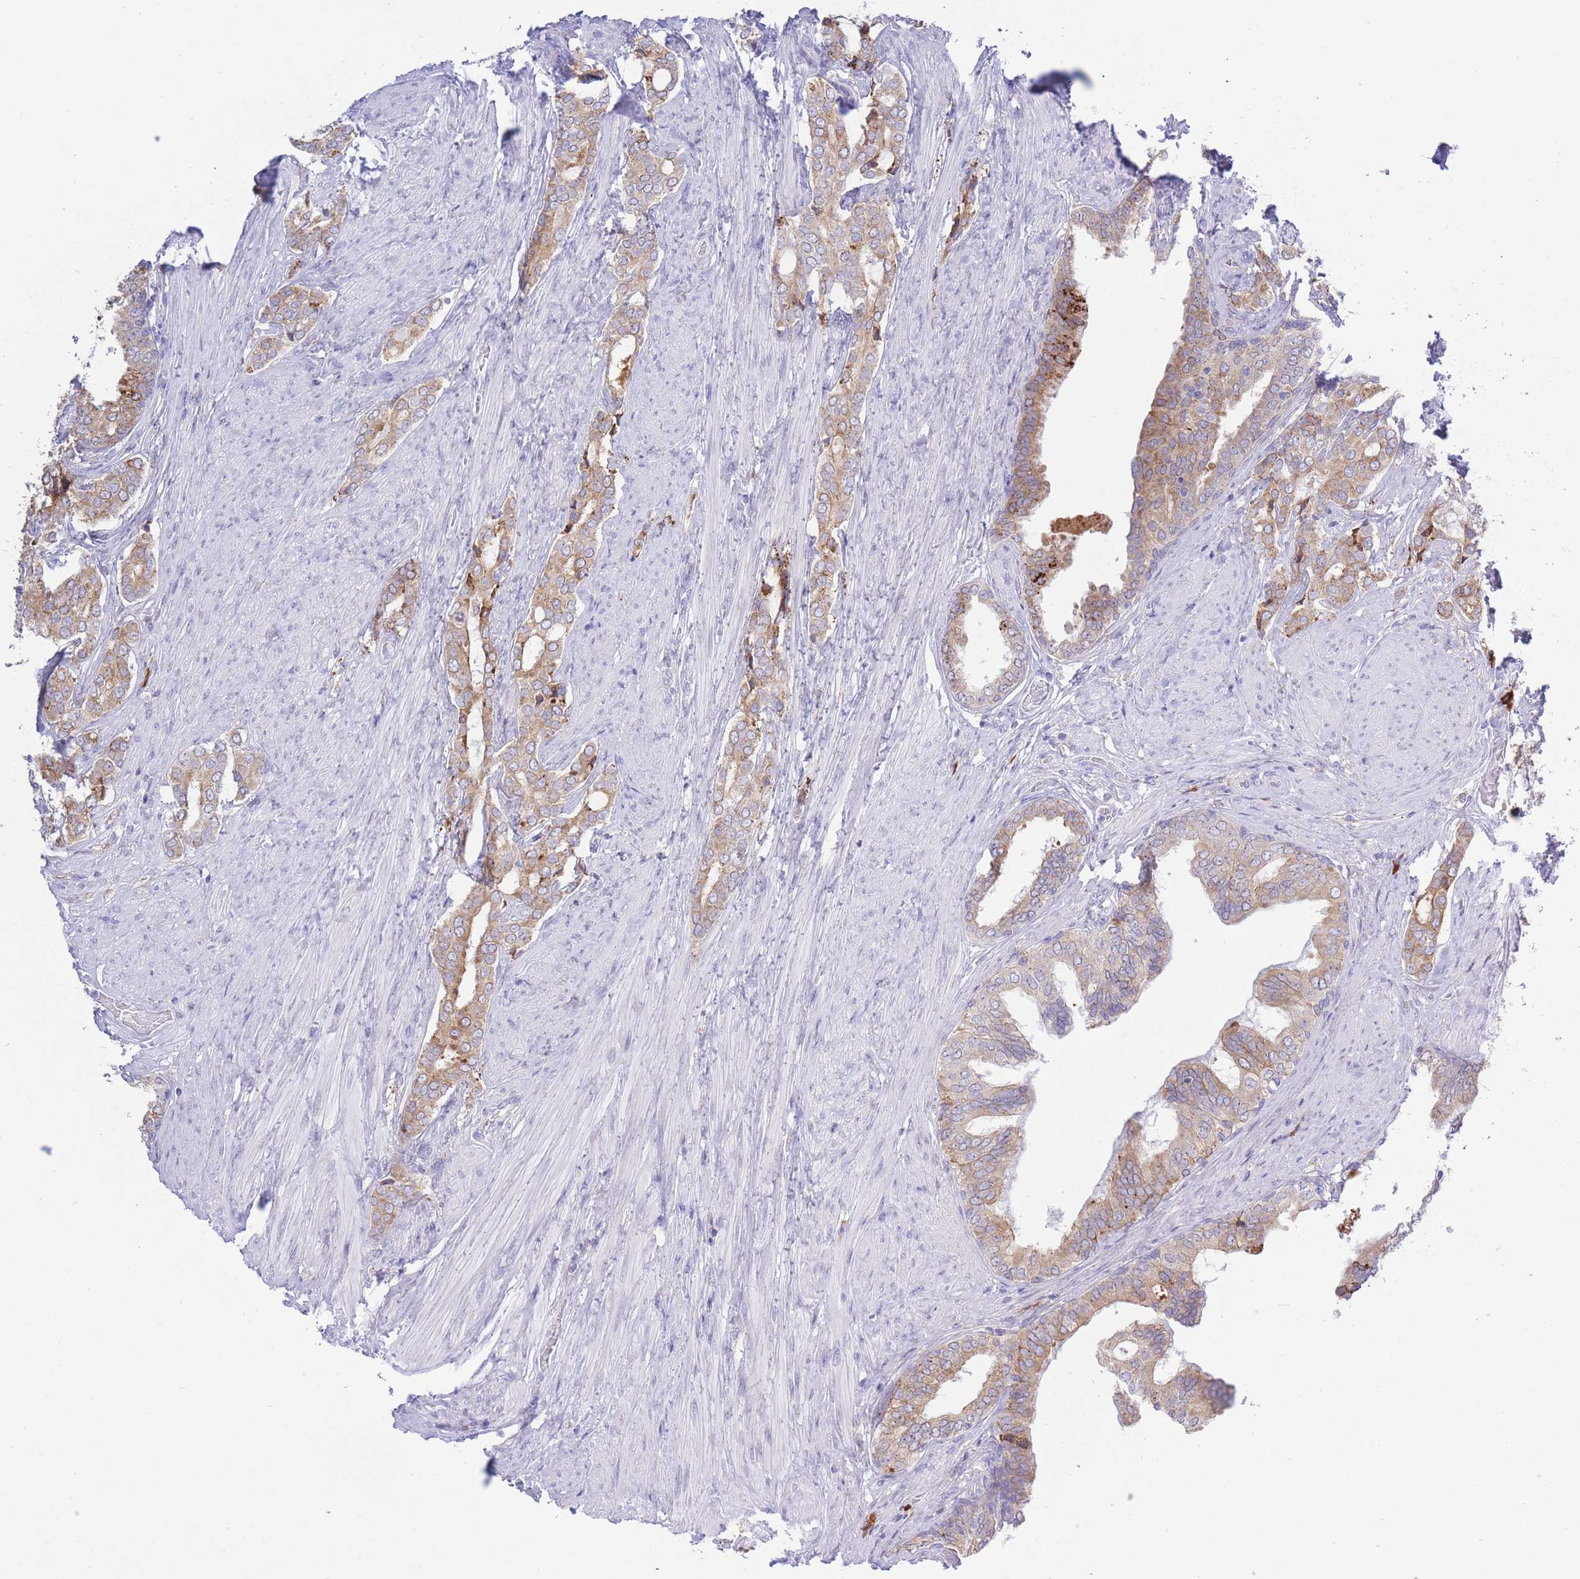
{"staining": {"intensity": "moderate", "quantity": ">75%", "location": "cytoplasmic/membranous"}, "tissue": "prostate cancer", "cell_type": "Tumor cells", "image_type": "cancer", "snomed": [{"axis": "morphology", "description": "Adenocarcinoma, High grade"}, {"axis": "topography", "description": "Prostate"}], "caption": "About >75% of tumor cells in human high-grade adenocarcinoma (prostate) reveal moderate cytoplasmic/membranous protein staining as visualized by brown immunohistochemical staining.", "gene": "MYDGF", "patient": {"sex": "male", "age": 71}}